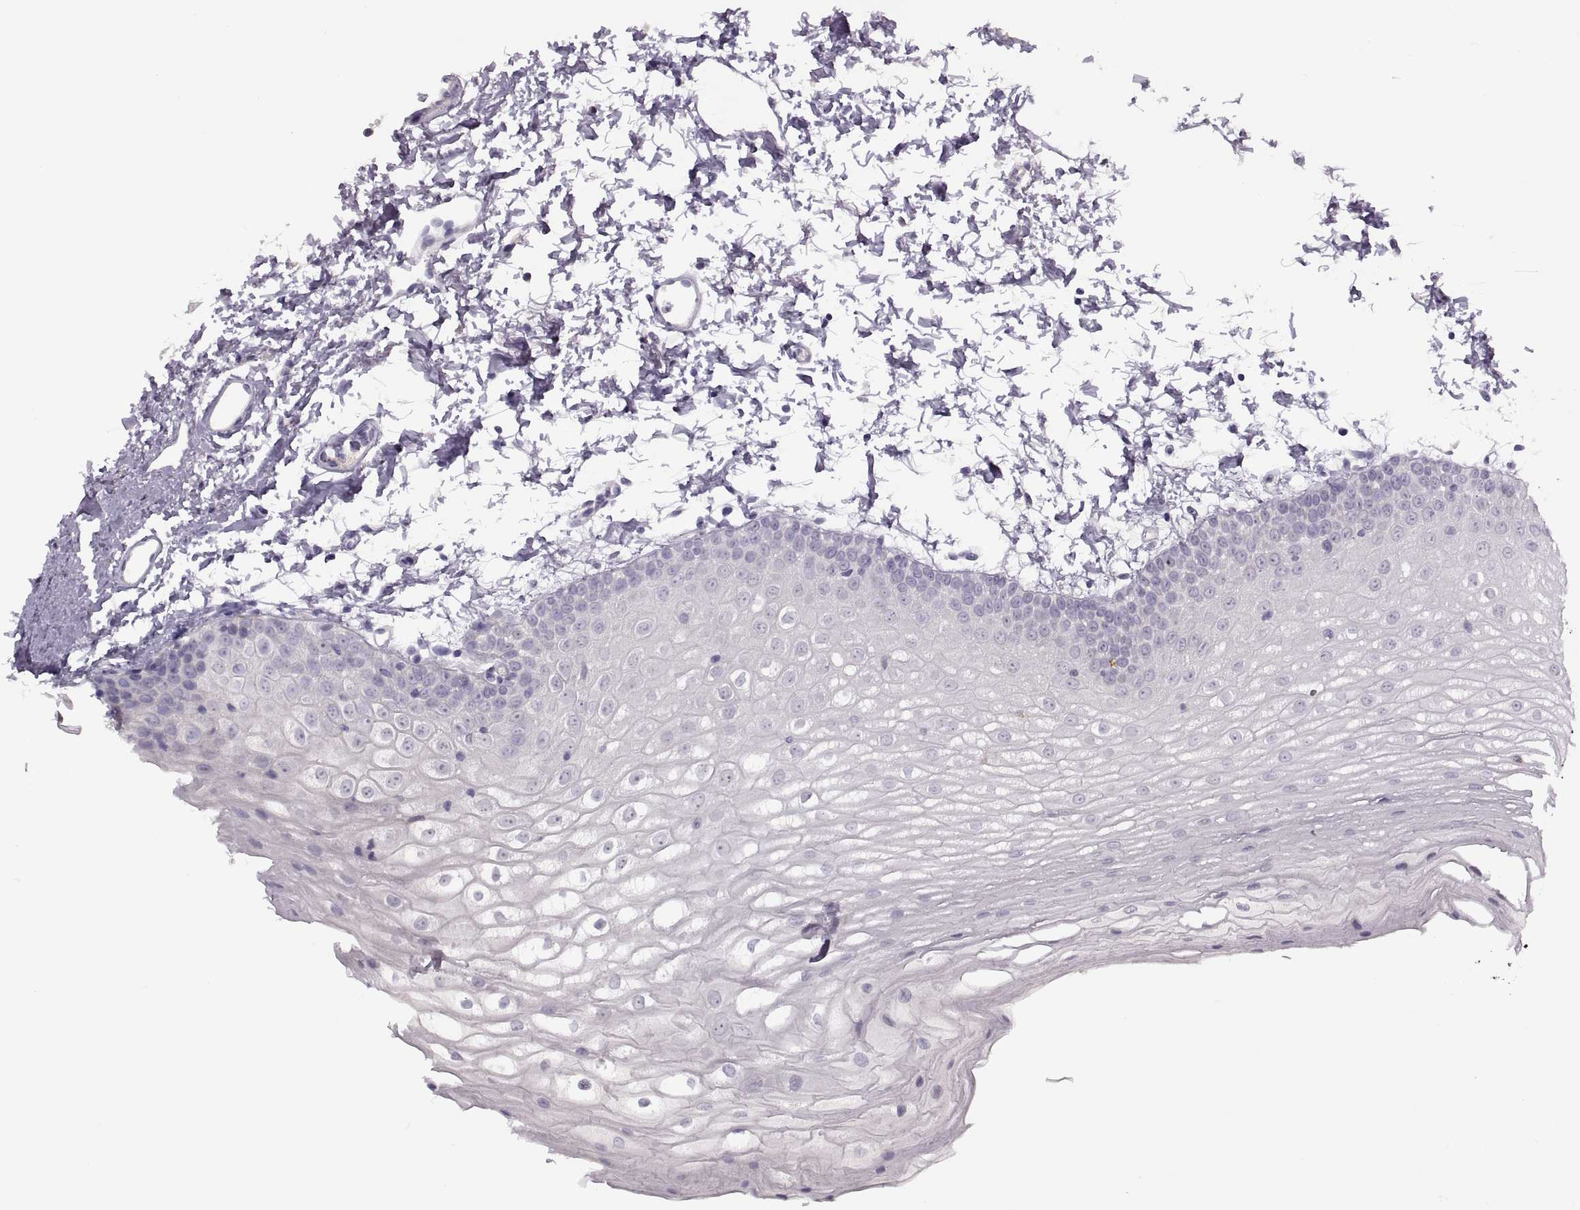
{"staining": {"intensity": "negative", "quantity": "none", "location": "none"}, "tissue": "oral mucosa", "cell_type": "Squamous epithelial cells", "image_type": "normal", "snomed": [{"axis": "morphology", "description": "Normal tissue, NOS"}, {"axis": "topography", "description": "Oral tissue"}], "caption": "High magnification brightfield microscopy of normal oral mucosa stained with DAB (brown) and counterstained with hematoxylin (blue): squamous epithelial cells show no significant expression.", "gene": "RSPH6A", "patient": {"sex": "male", "age": 72}}